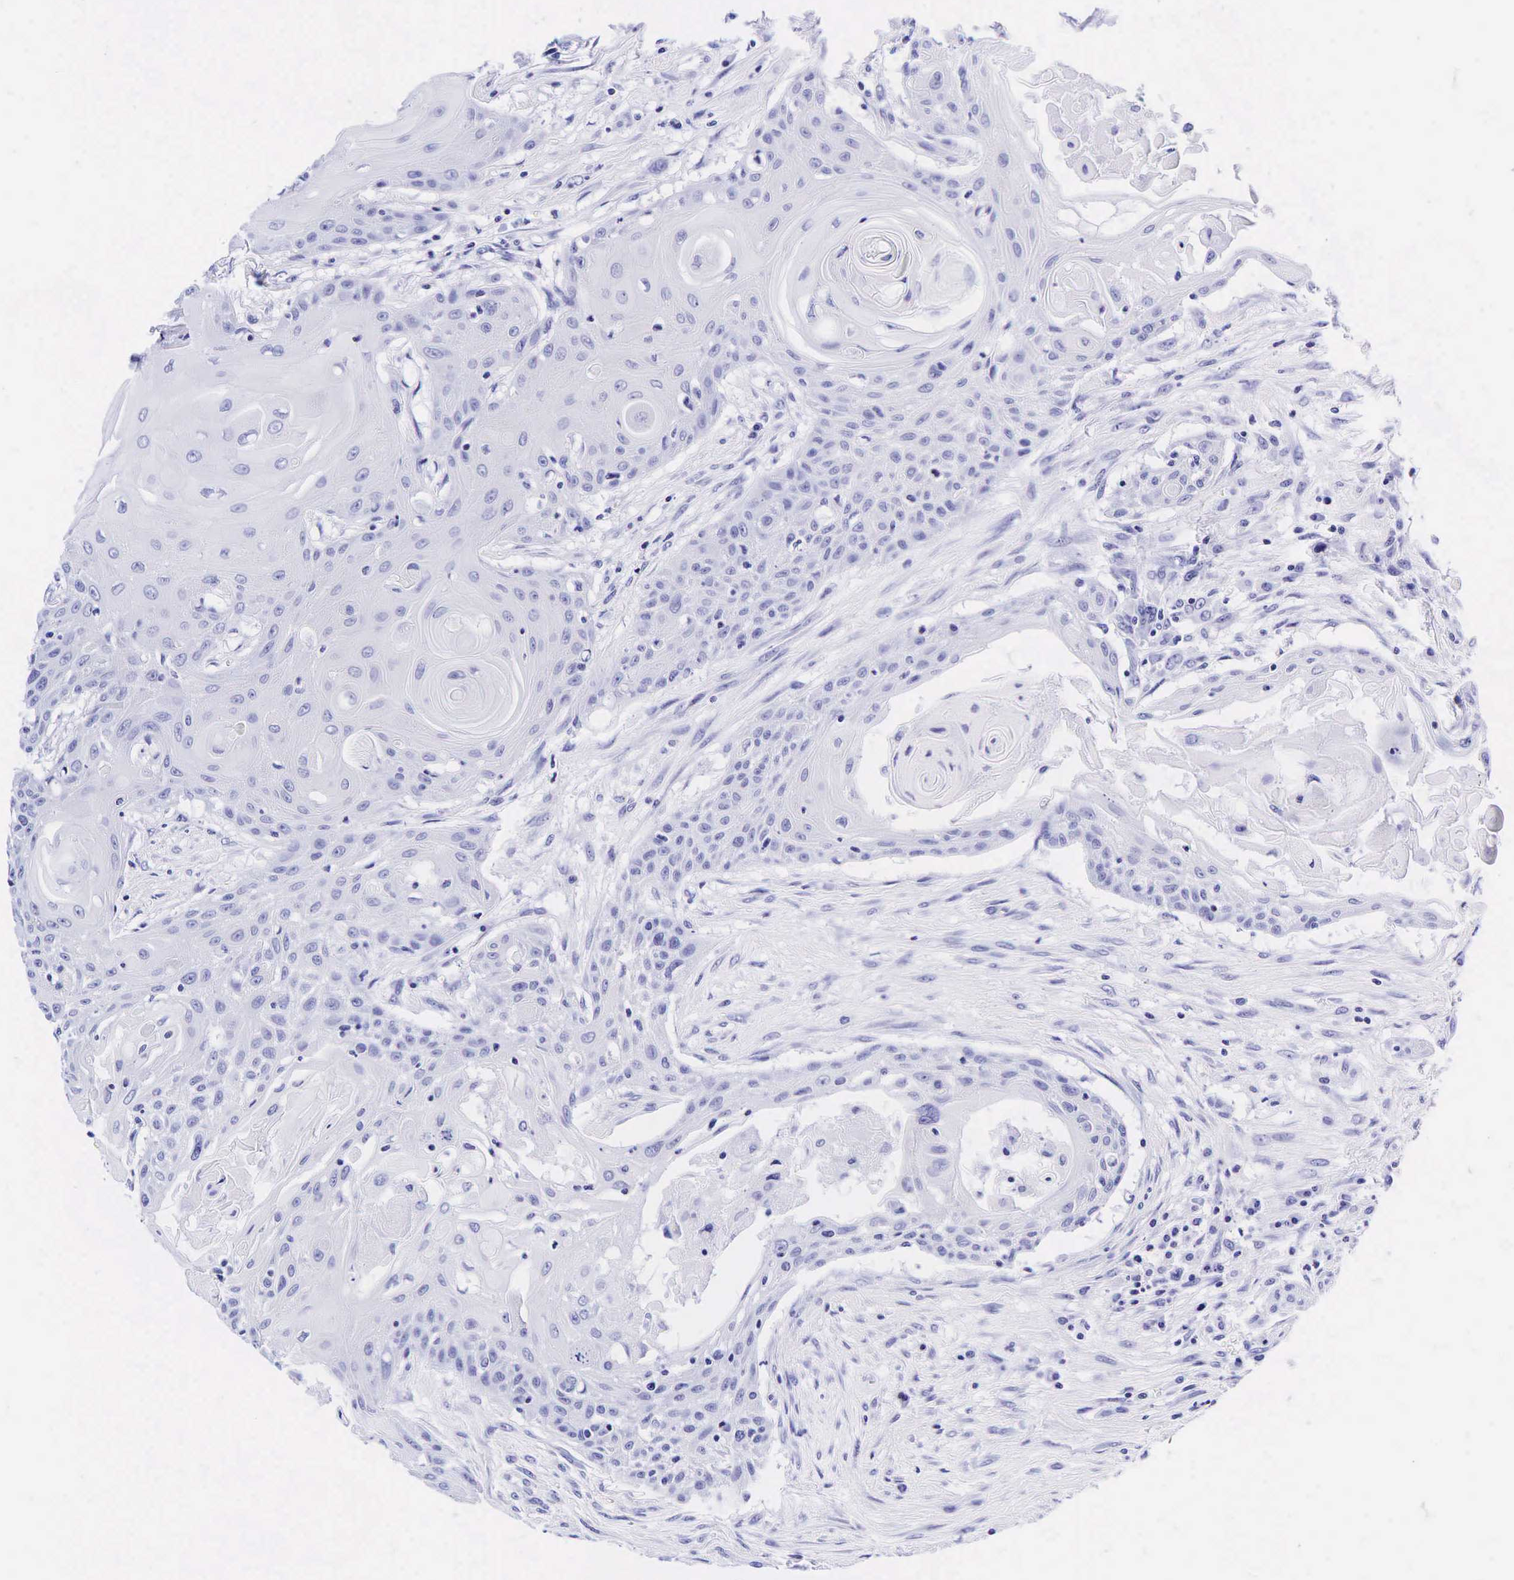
{"staining": {"intensity": "negative", "quantity": "none", "location": "none"}, "tissue": "head and neck cancer", "cell_type": "Tumor cells", "image_type": "cancer", "snomed": [{"axis": "morphology", "description": "Squamous cell carcinoma, NOS"}, {"axis": "morphology", "description": "Squamous cell carcinoma, metastatic, NOS"}, {"axis": "topography", "description": "Lymph node"}, {"axis": "topography", "description": "Salivary gland"}, {"axis": "topography", "description": "Head-Neck"}], "caption": "A photomicrograph of head and neck cancer stained for a protein displays no brown staining in tumor cells.", "gene": "GAST", "patient": {"sex": "female", "age": 74}}